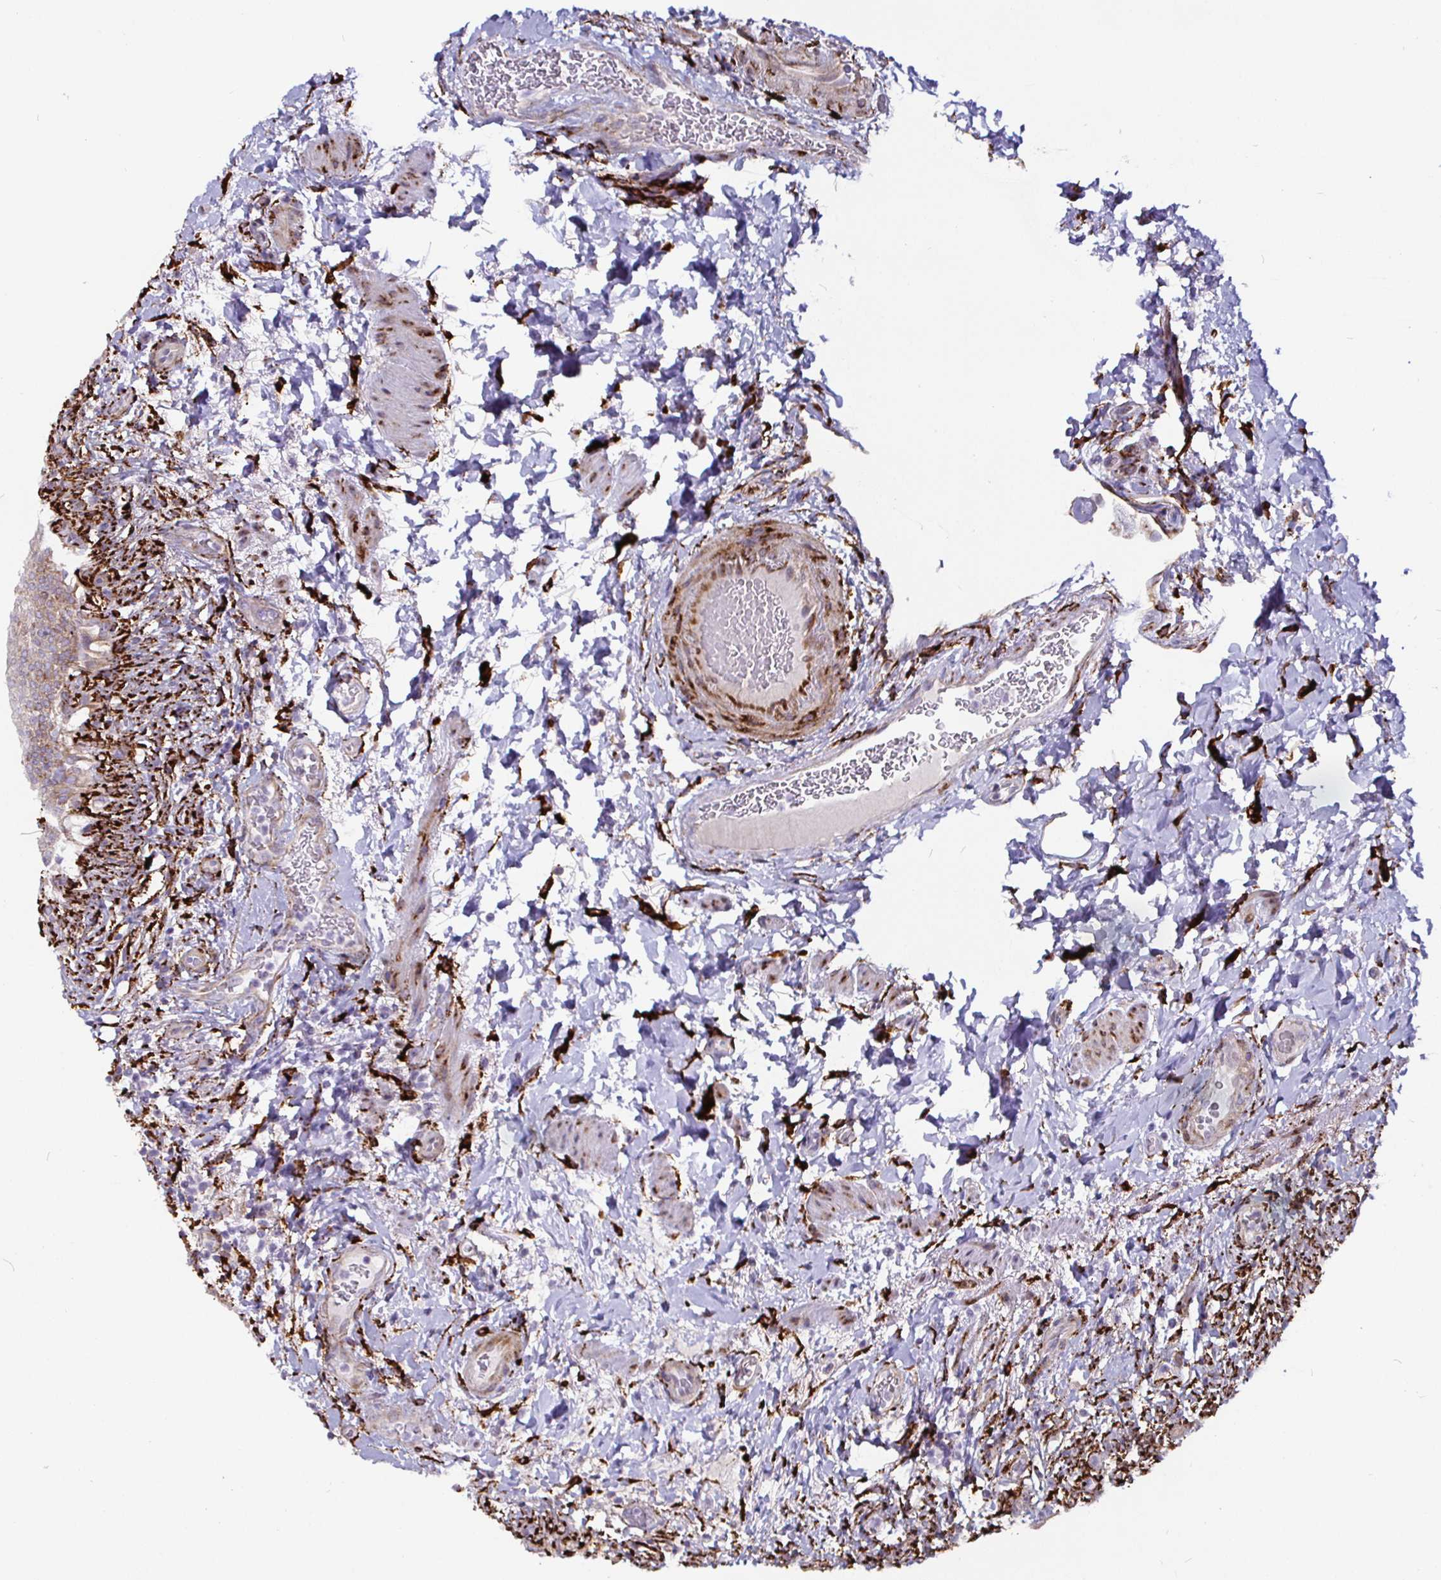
{"staining": {"intensity": "strong", "quantity": "25%-75%", "location": "cytoplasmic/membranous"}, "tissue": "urinary bladder", "cell_type": "Urothelial cells", "image_type": "normal", "snomed": [{"axis": "morphology", "description": "Normal tissue, NOS"}, {"axis": "topography", "description": "Urinary bladder"}, {"axis": "topography", "description": "Peripheral nerve tissue"}], "caption": "Urinary bladder stained with DAB (3,3'-diaminobenzidine) IHC shows high levels of strong cytoplasmic/membranous positivity in approximately 25%-75% of urothelial cells.", "gene": "P4HA2", "patient": {"sex": "female", "age": 60}}